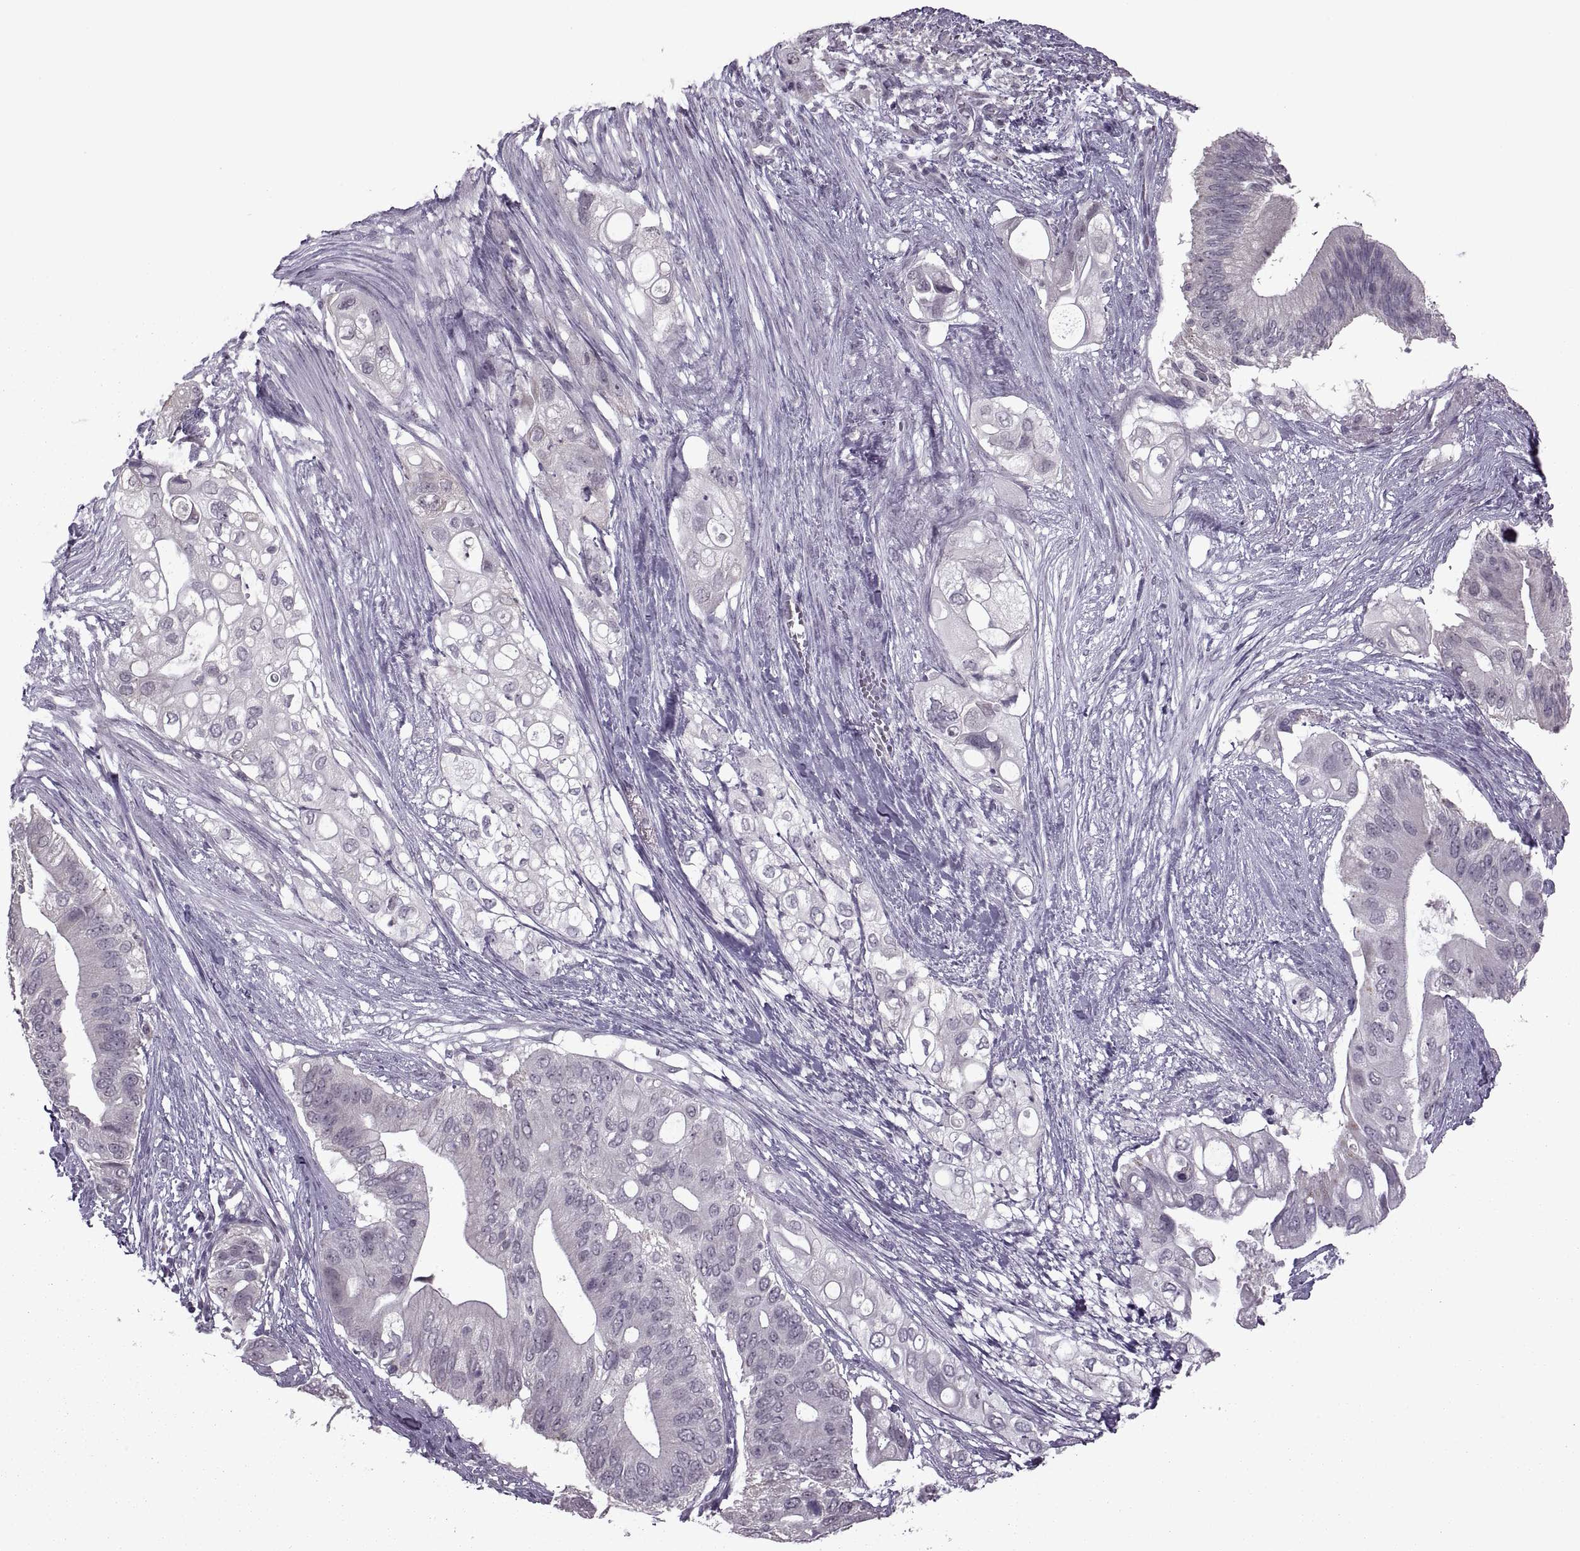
{"staining": {"intensity": "negative", "quantity": "none", "location": "none"}, "tissue": "pancreatic cancer", "cell_type": "Tumor cells", "image_type": "cancer", "snomed": [{"axis": "morphology", "description": "Adenocarcinoma, NOS"}, {"axis": "topography", "description": "Pancreas"}], "caption": "The histopathology image demonstrates no staining of tumor cells in pancreatic cancer (adenocarcinoma). (DAB IHC visualized using brightfield microscopy, high magnification).", "gene": "MGAT4D", "patient": {"sex": "female", "age": 72}}